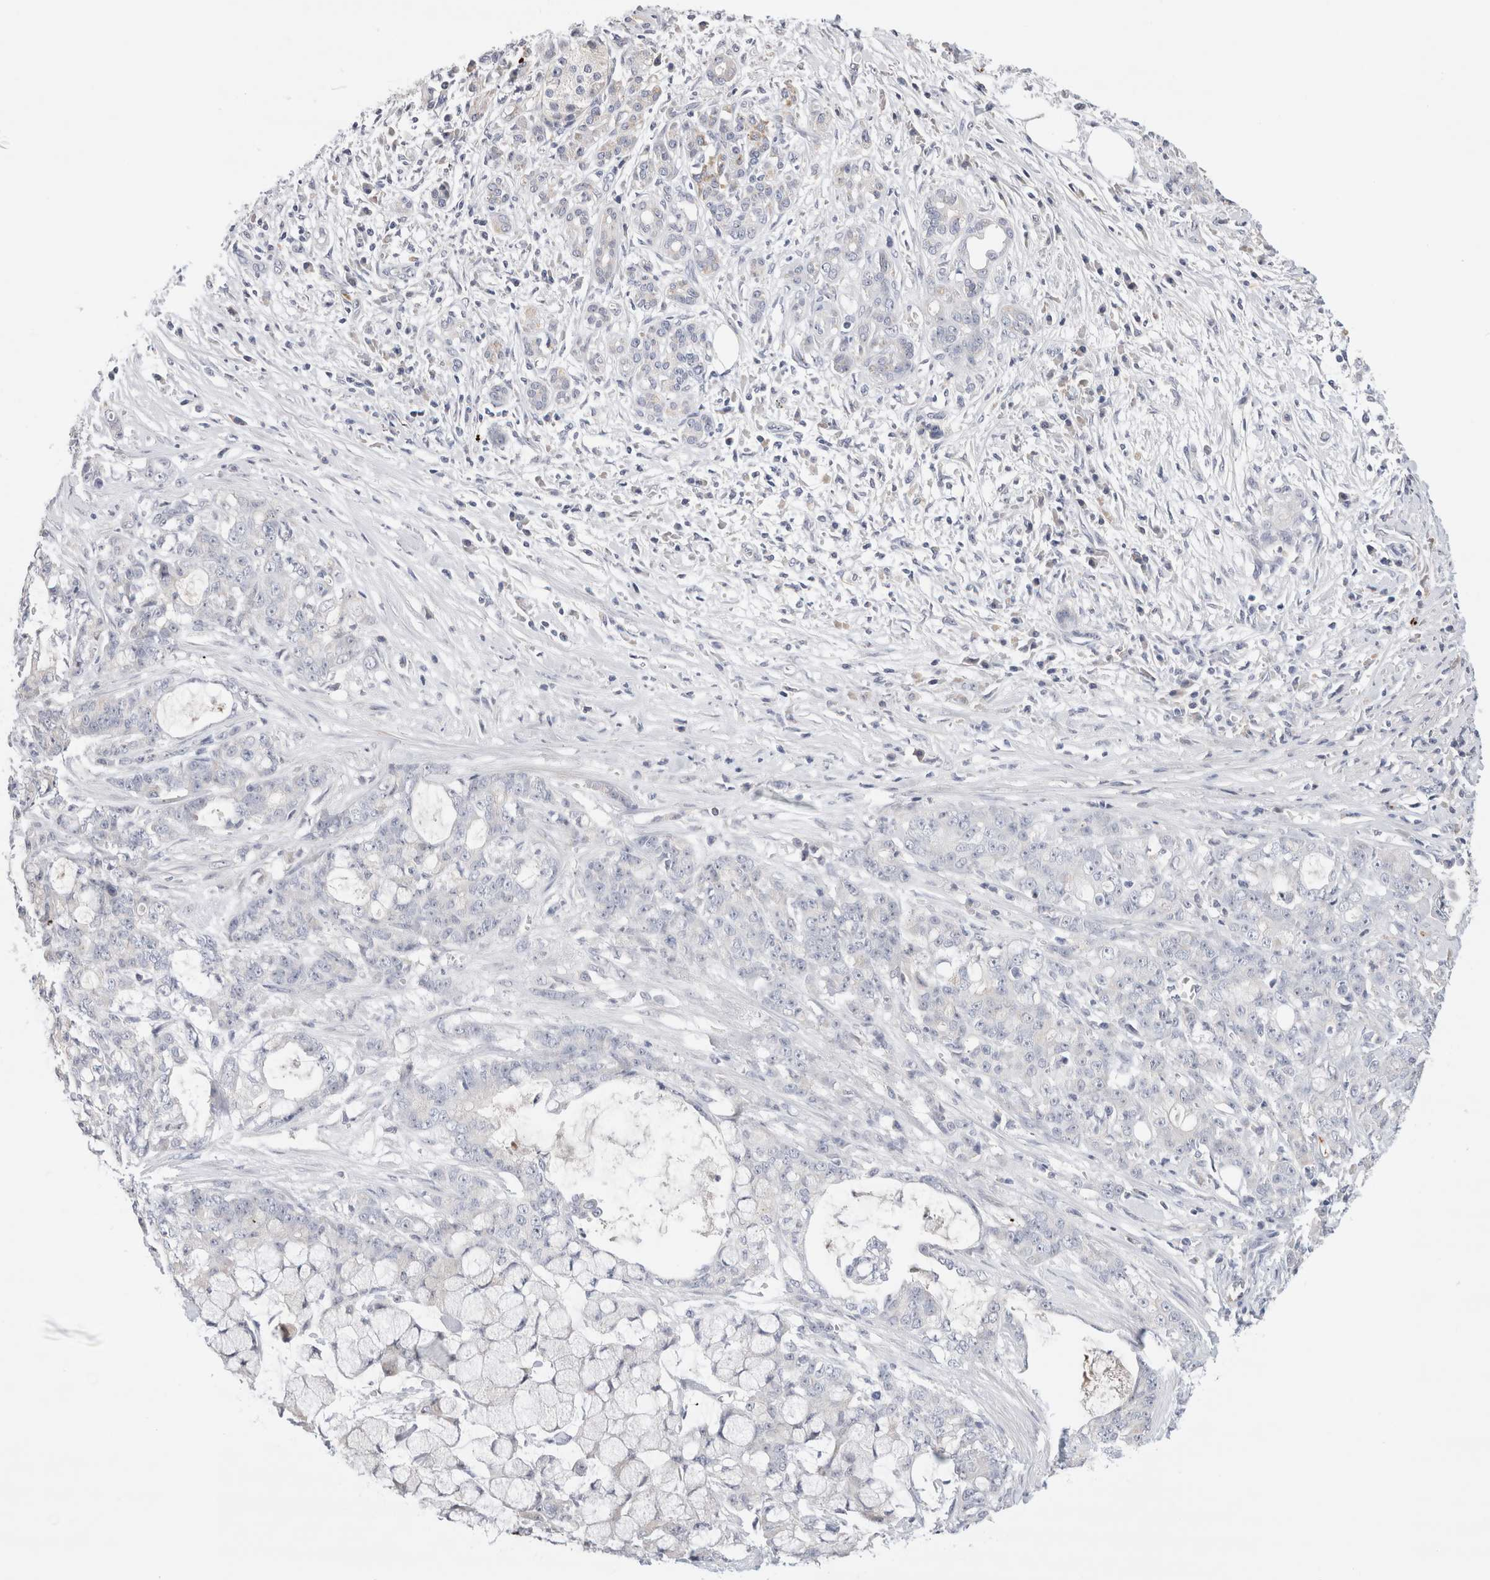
{"staining": {"intensity": "negative", "quantity": "none", "location": "none"}, "tissue": "pancreatic cancer", "cell_type": "Tumor cells", "image_type": "cancer", "snomed": [{"axis": "morphology", "description": "Adenocarcinoma, NOS"}, {"axis": "topography", "description": "Pancreas"}], "caption": "Immunohistochemistry (IHC) image of neoplastic tissue: human pancreatic cancer stained with DAB displays no significant protein positivity in tumor cells.", "gene": "ECHDC2", "patient": {"sex": "female", "age": 73}}